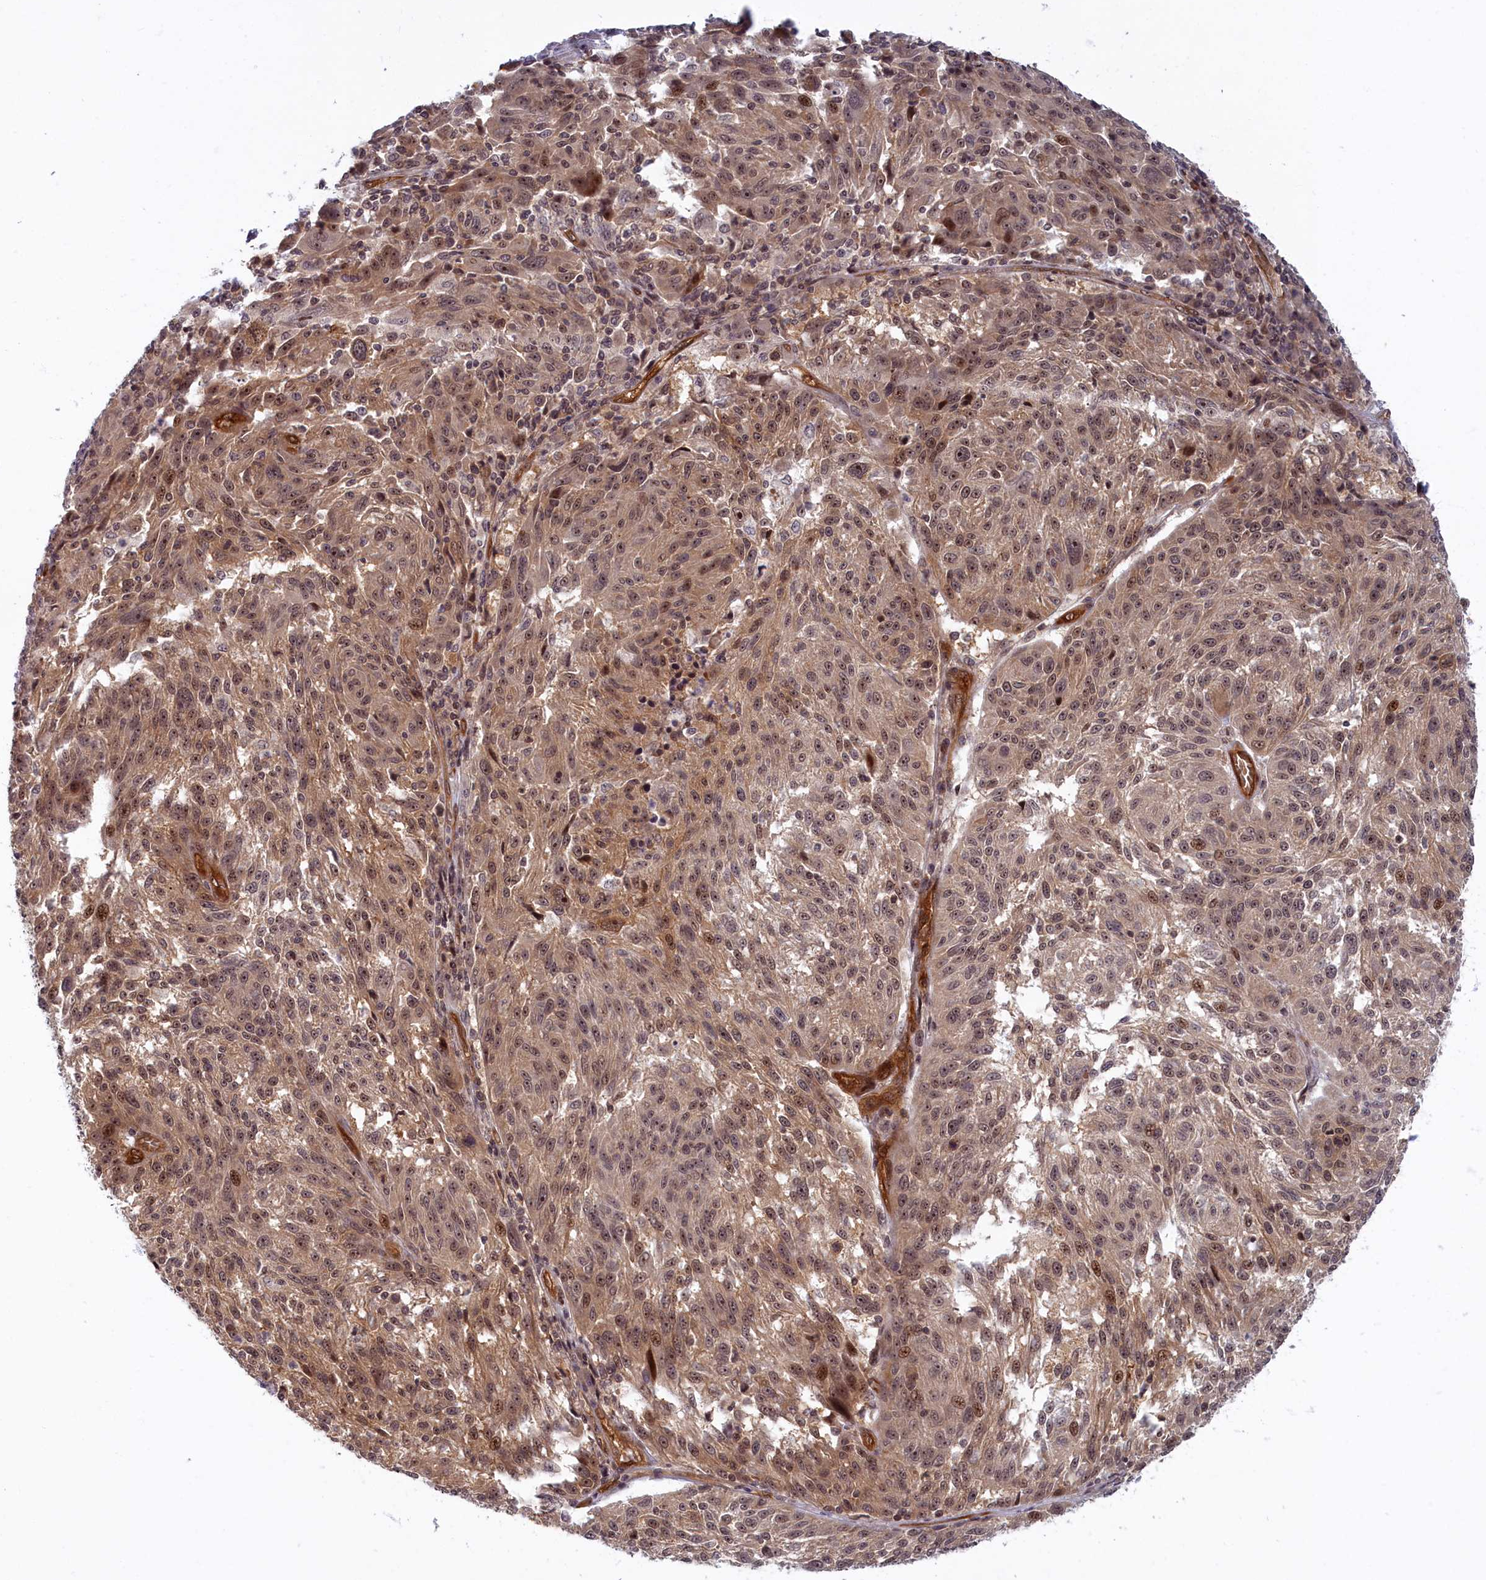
{"staining": {"intensity": "moderate", "quantity": ">75%", "location": "cytoplasmic/membranous,nuclear"}, "tissue": "melanoma", "cell_type": "Tumor cells", "image_type": "cancer", "snomed": [{"axis": "morphology", "description": "Malignant melanoma, NOS"}, {"axis": "topography", "description": "Skin"}], "caption": "Malignant melanoma was stained to show a protein in brown. There is medium levels of moderate cytoplasmic/membranous and nuclear positivity in about >75% of tumor cells.", "gene": "SNRK", "patient": {"sex": "male", "age": 53}}